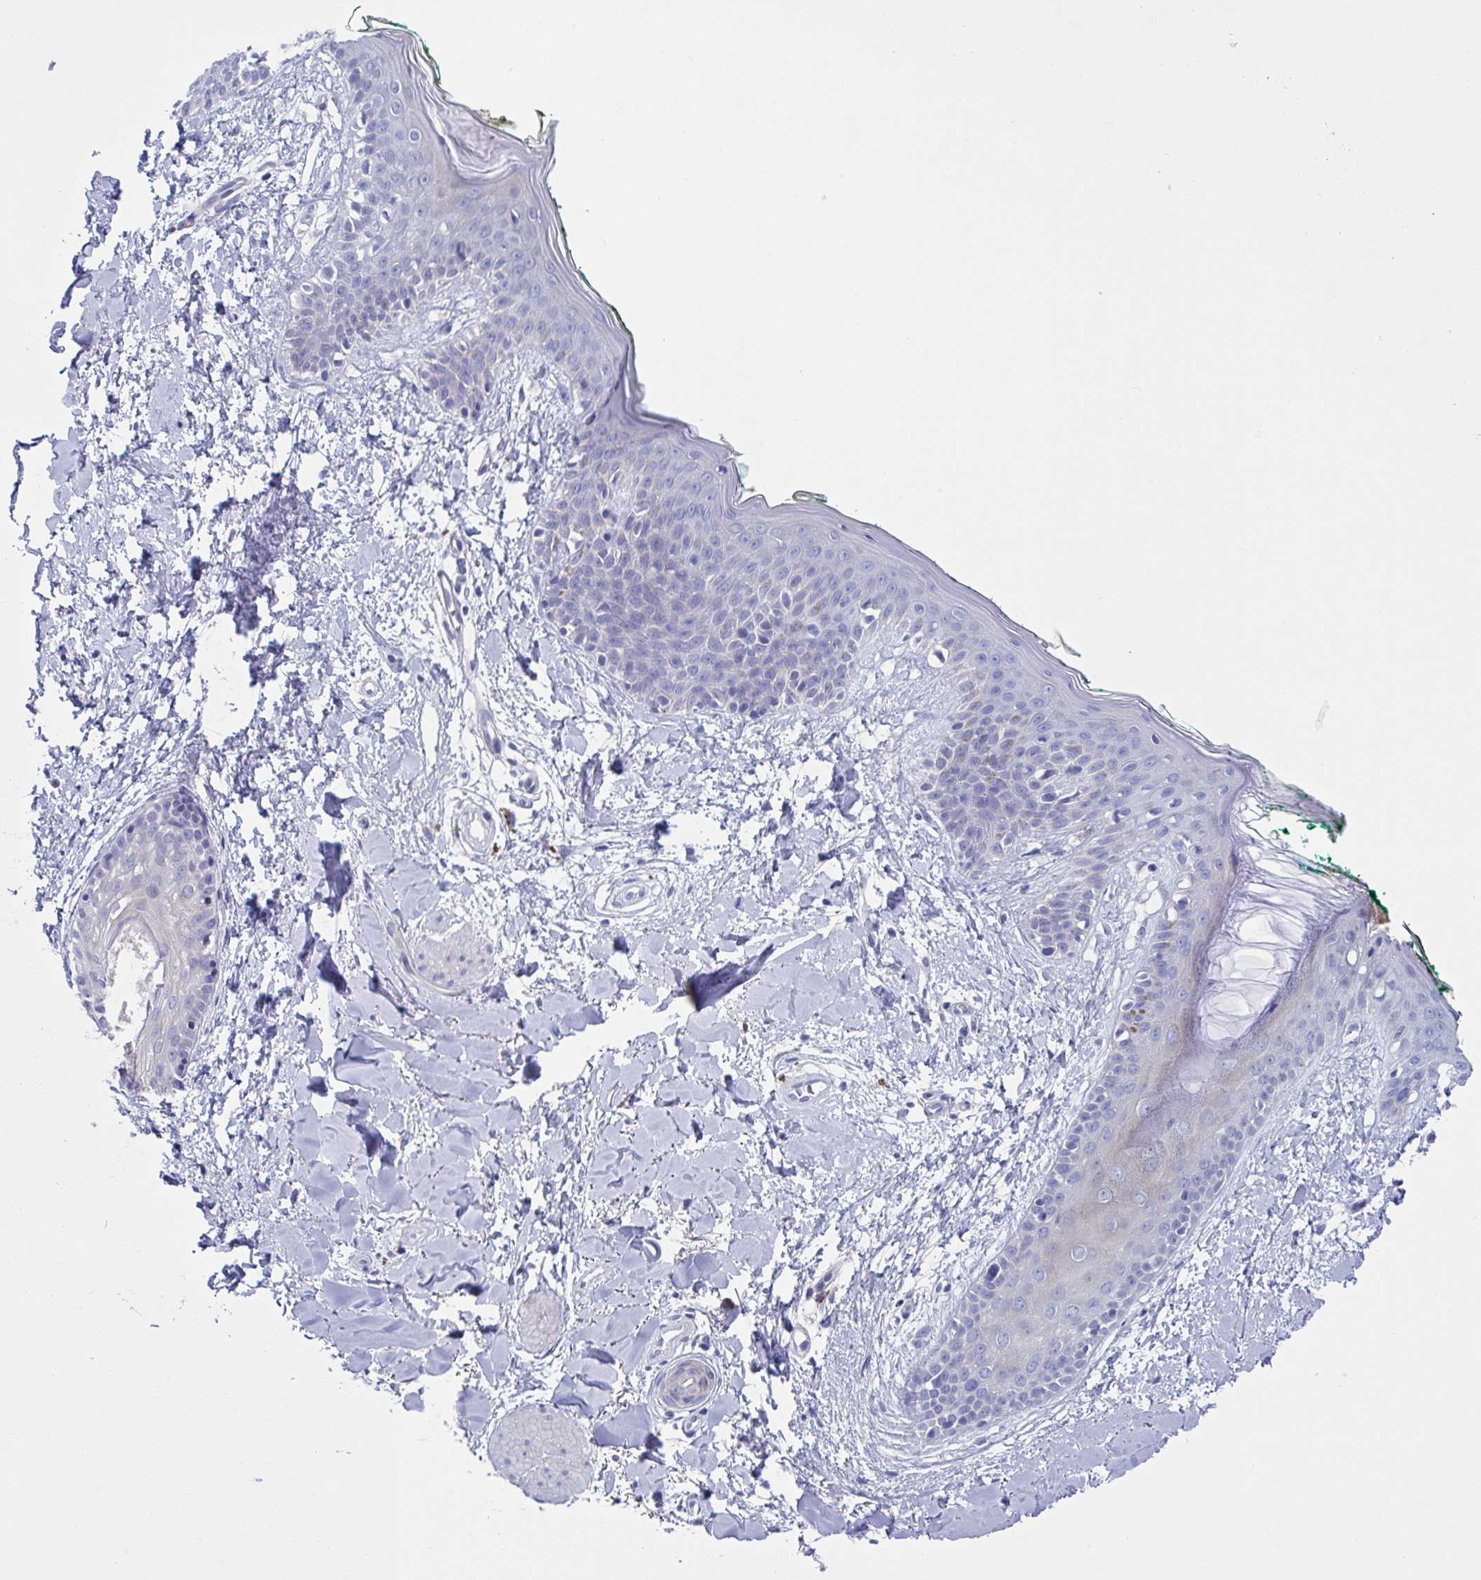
{"staining": {"intensity": "negative", "quantity": "none", "location": "none"}, "tissue": "skin", "cell_type": "Fibroblasts", "image_type": "normal", "snomed": [{"axis": "morphology", "description": "Normal tissue, NOS"}, {"axis": "topography", "description": "Skin"}], "caption": "Immunohistochemistry (IHC) histopathology image of normal skin stained for a protein (brown), which reveals no staining in fibroblasts. Nuclei are stained in blue.", "gene": "LPIN3", "patient": {"sex": "female", "age": 34}}